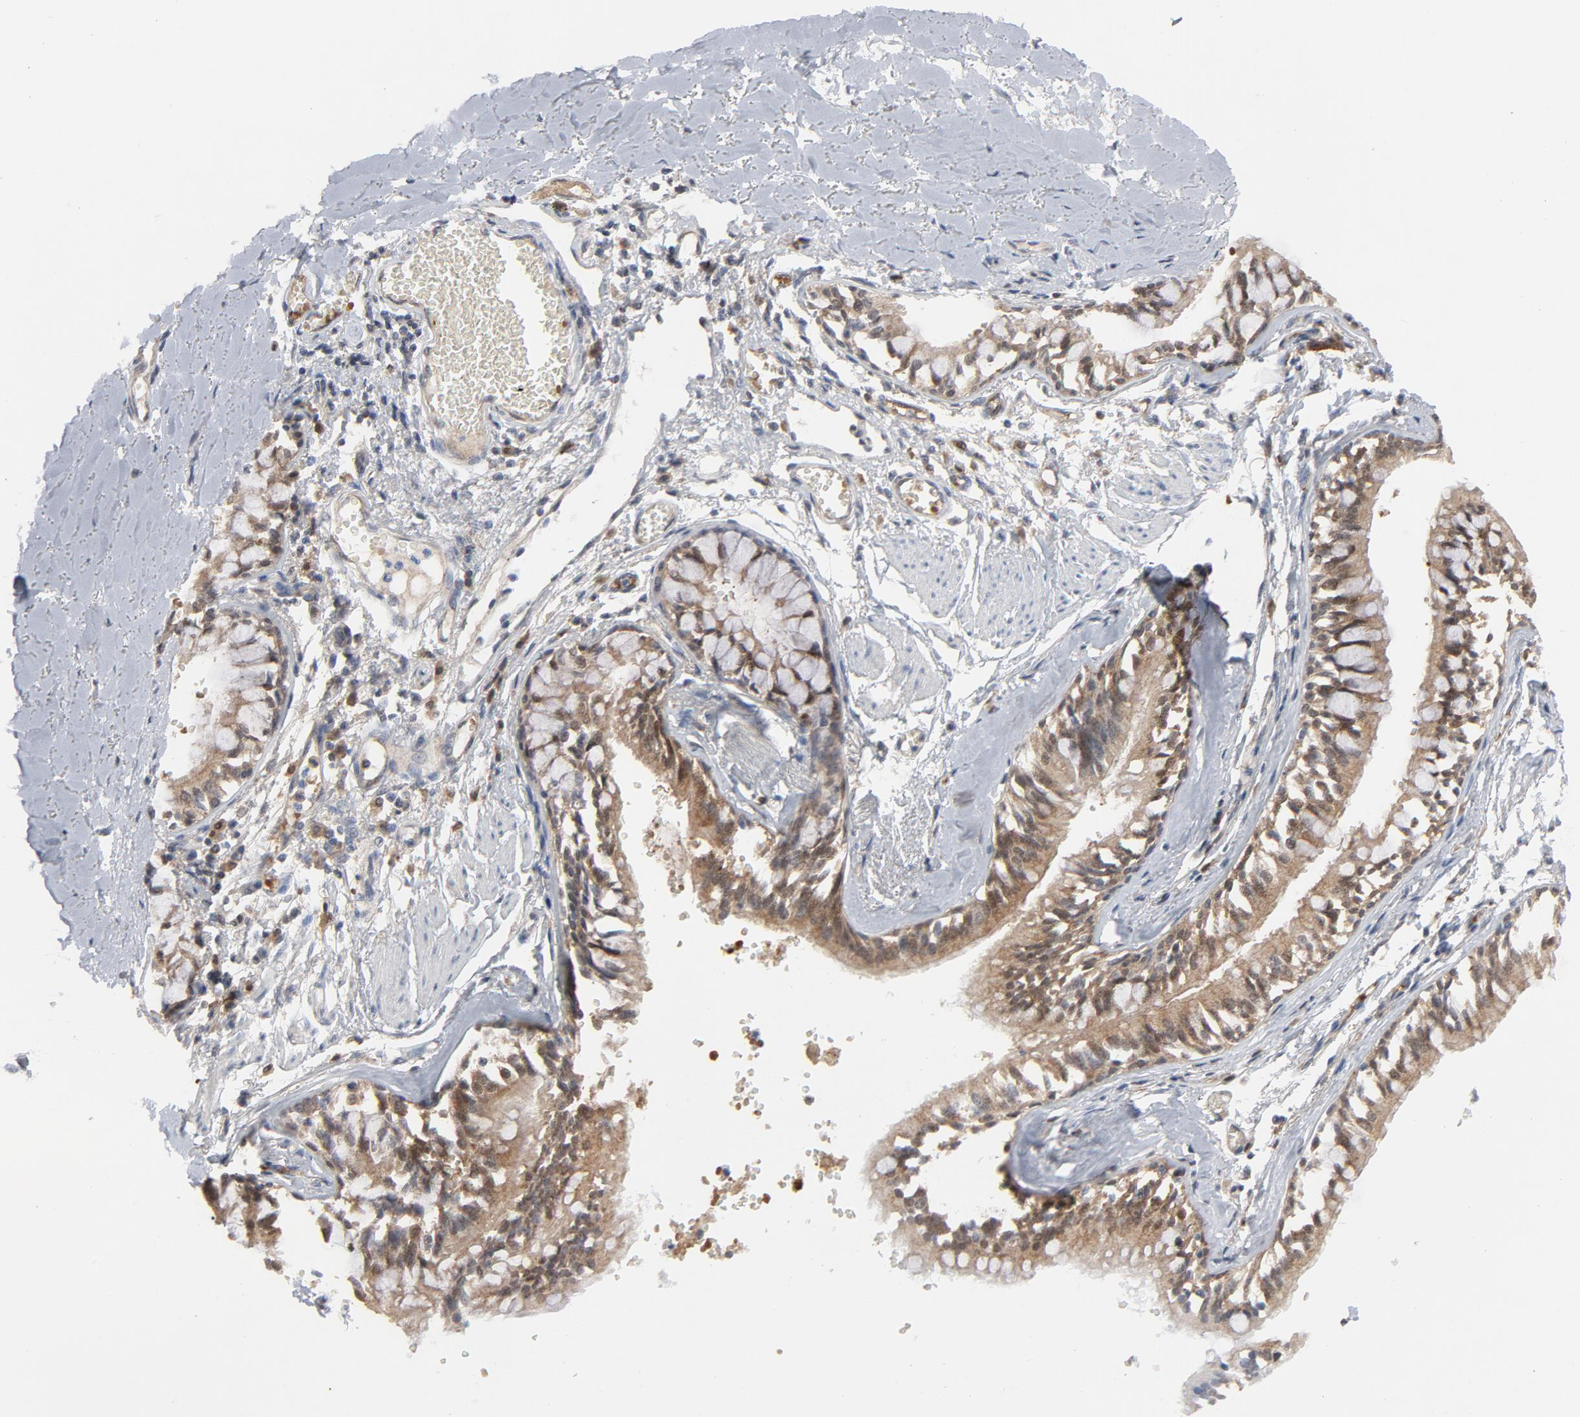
{"staining": {"intensity": "moderate", "quantity": ">75%", "location": "cytoplasmic/membranous"}, "tissue": "bronchus", "cell_type": "Respiratory epithelial cells", "image_type": "normal", "snomed": [{"axis": "morphology", "description": "Normal tissue, NOS"}, {"axis": "topography", "description": "Bronchus"}, {"axis": "topography", "description": "Lung"}], "caption": "This photomicrograph reveals immunohistochemistry staining of unremarkable bronchus, with medium moderate cytoplasmic/membranous positivity in about >75% of respiratory epithelial cells.", "gene": "PRDX1", "patient": {"sex": "female", "age": 56}}